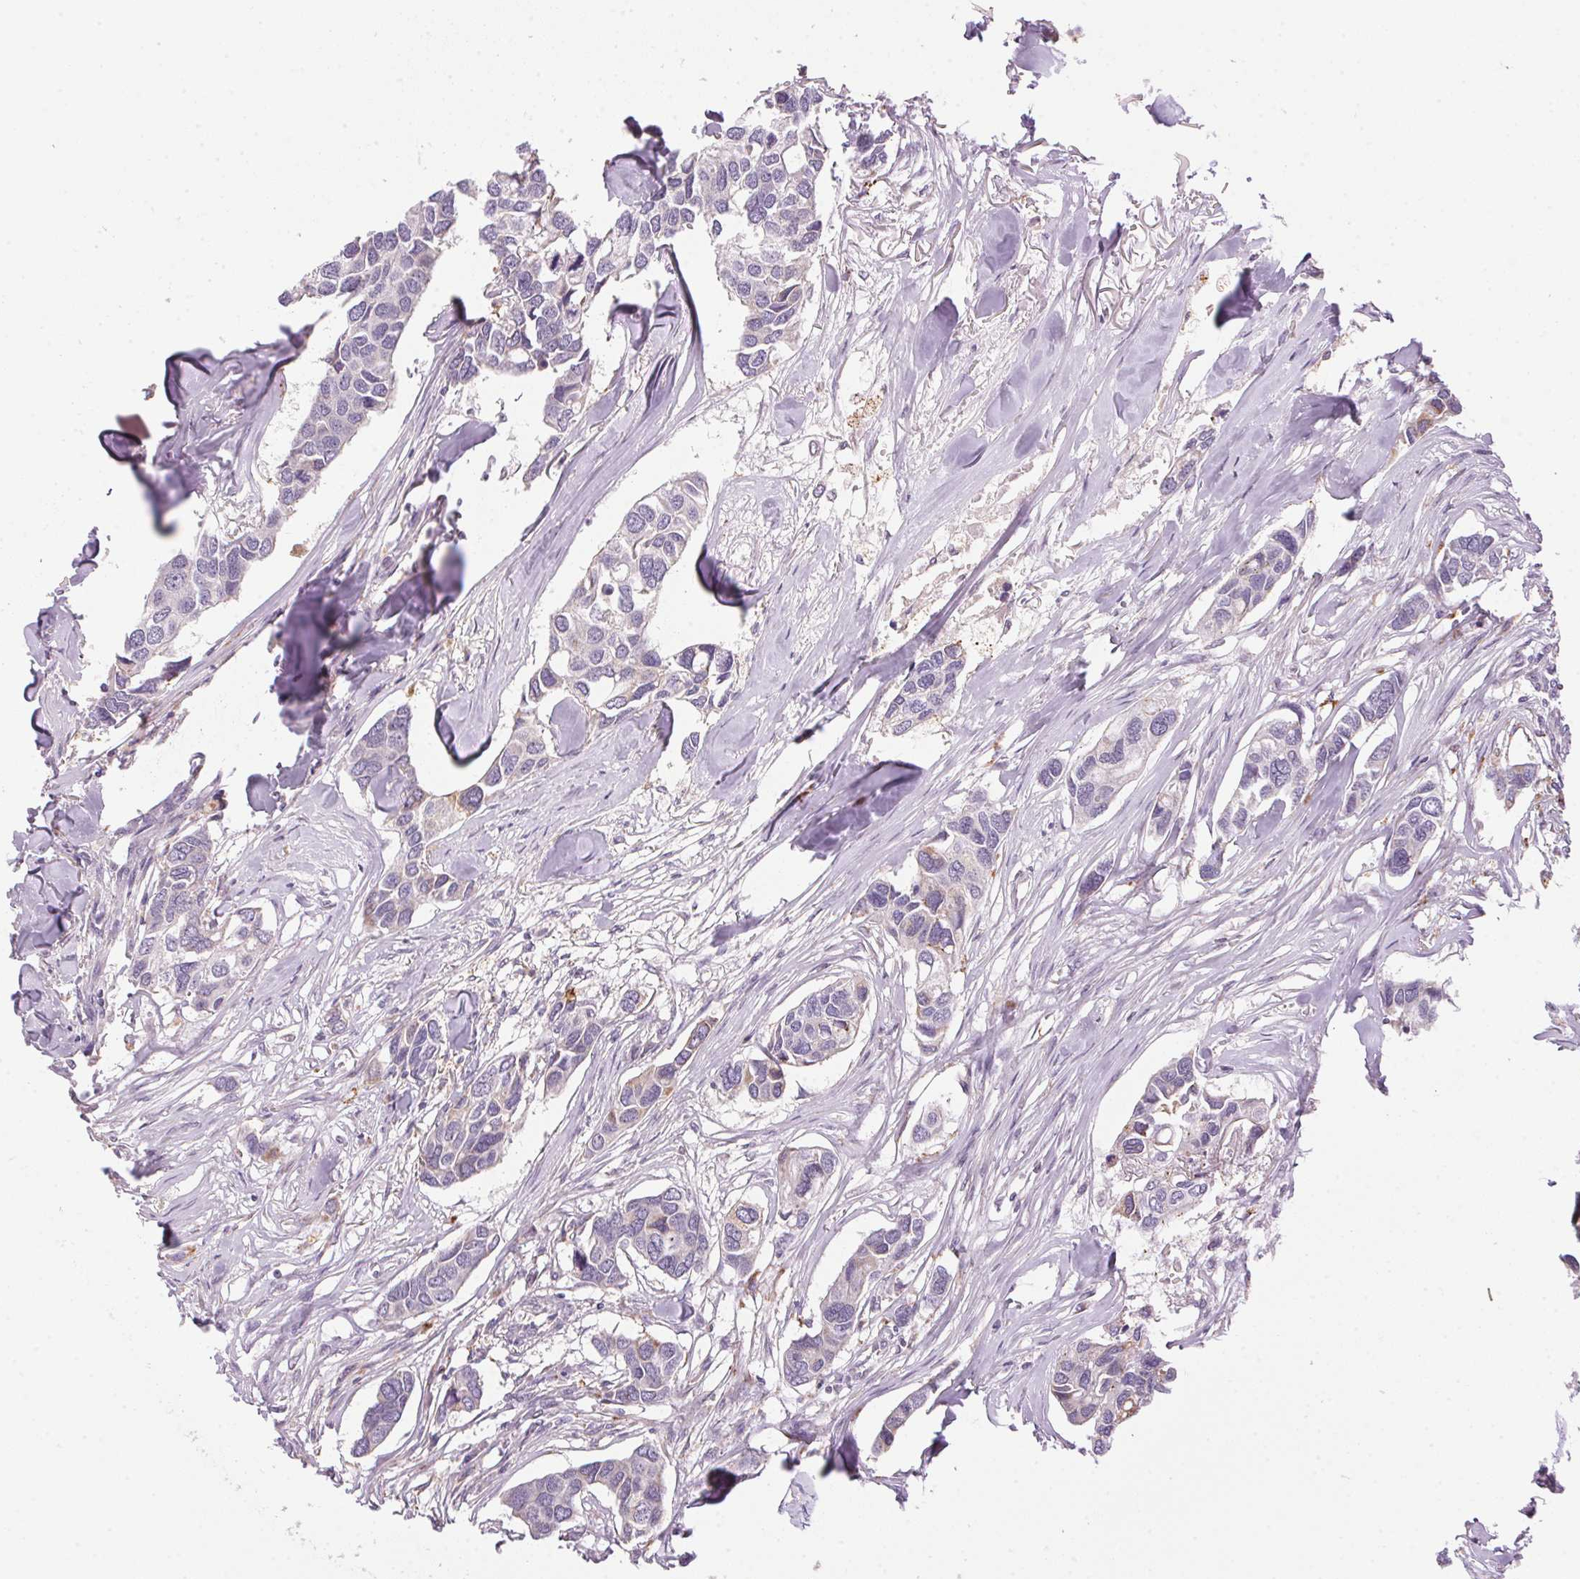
{"staining": {"intensity": "negative", "quantity": "none", "location": "none"}, "tissue": "breast cancer", "cell_type": "Tumor cells", "image_type": "cancer", "snomed": [{"axis": "morphology", "description": "Duct carcinoma"}, {"axis": "topography", "description": "Breast"}], "caption": "A high-resolution photomicrograph shows IHC staining of breast cancer, which reveals no significant expression in tumor cells.", "gene": "ADH5", "patient": {"sex": "female", "age": 83}}